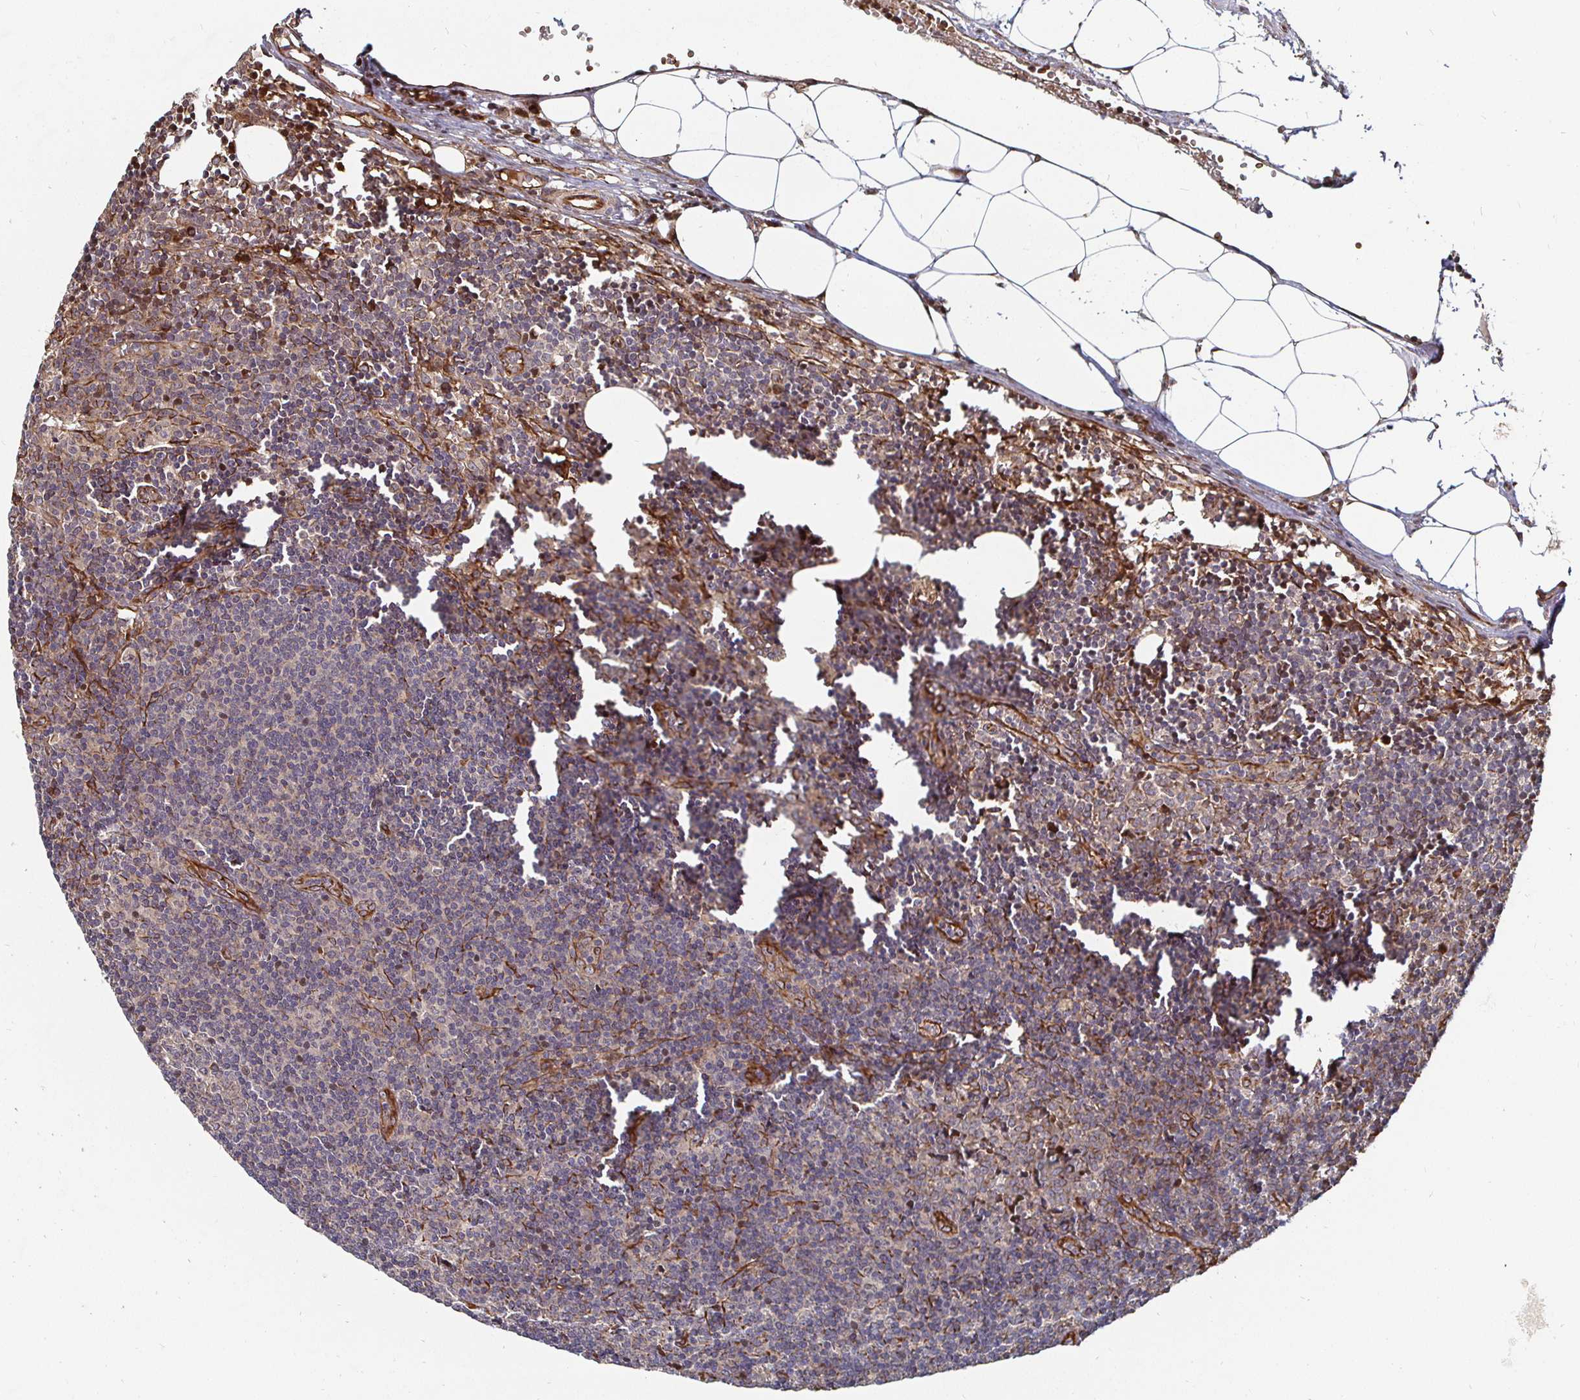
{"staining": {"intensity": "moderate", "quantity": "<25%", "location": "cytoplasmic/membranous"}, "tissue": "lymph node", "cell_type": "Non-germinal center cells", "image_type": "normal", "snomed": [{"axis": "morphology", "description": "Normal tissue, NOS"}, {"axis": "topography", "description": "Lymph node"}], "caption": "Protein staining reveals moderate cytoplasmic/membranous staining in about <25% of non-germinal center cells in normal lymph node. The protein is stained brown, and the nuclei are stained in blue (DAB IHC with brightfield microscopy, high magnification).", "gene": "TBKBP1", "patient": {"sex": "female", "age": 41}}